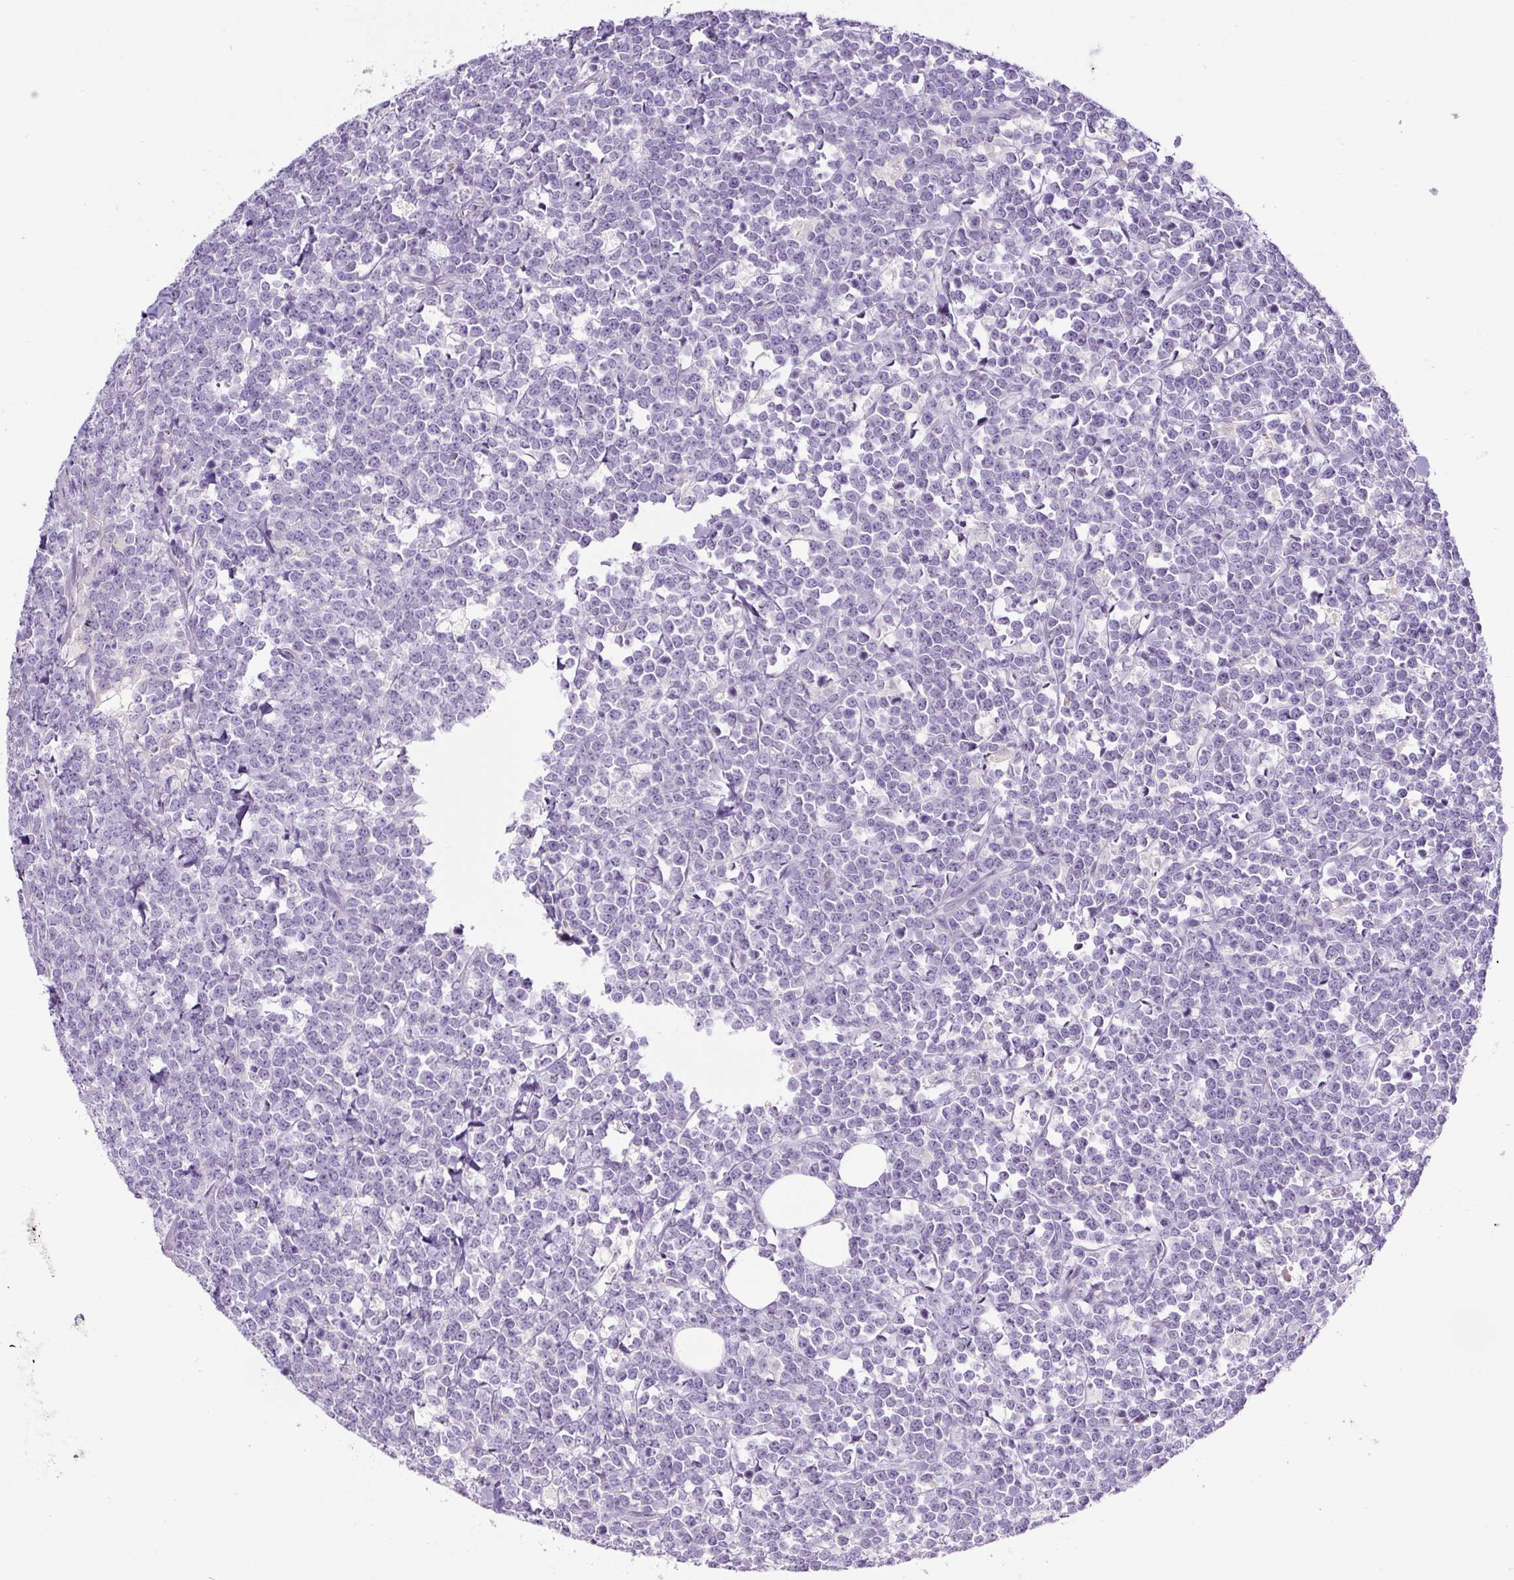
{"staining": {"intensity": "negative", "quantity": "none", "location": "none"}, "tissue": "lymphoma", "cell_type": "Tumor cells", "image_type": "cancer", "snomed": [{"axis": "morphology", "description": "Malignant lymphoma, non-Hodgkin's type, High grade"}, {"axis": "topography", "description": "Small intestine"}, {"axis": "topography", "description": "Colon"}], "caption": "Human high-grade malignant lymphoma, non-Hodgkin's type stained for a protein using immunohistochemistry displays no staining in tumor cells.", "gene": "OR14A2", "patient": {"sex": "male", "age": 8}}